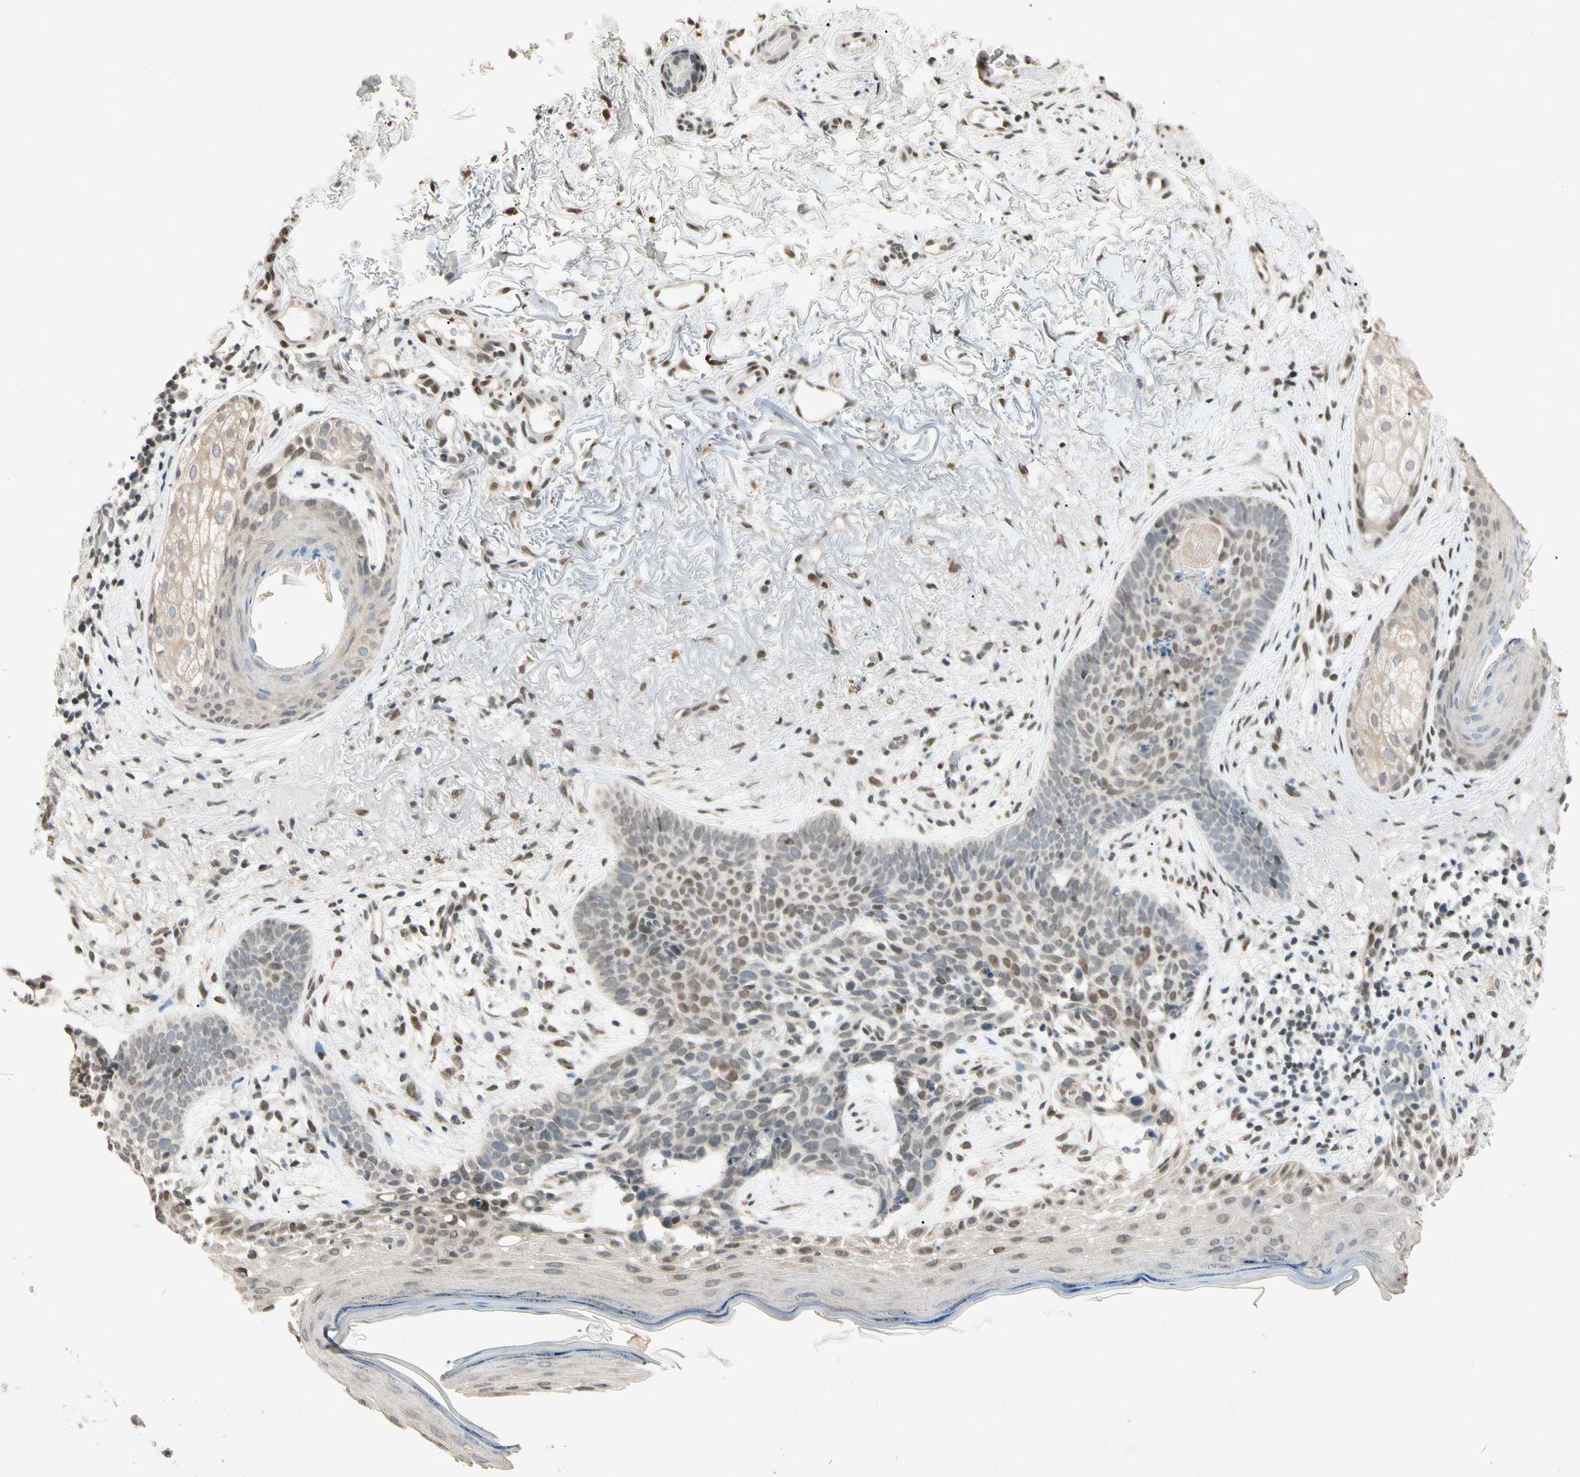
{"staining": {"intensity": "moderate", "quantity": "25%-75%", "location": "nuclear"}, "tissue": "skin cancer", "cell_type": "Tumor cells", "image_type": "cancer", "snomed": [{"axis": "morphology", "description": "Normal tissue, NOS"}, {"axis": "morphology", "description": "Basal cell carcinoma"}, {"axis": "topography", "description": "Skin"}], "caption": "Basal cell carcinoma (skin) stained with IHC reveals moderate nuclear positivity in approximately 25%-75% of tumor cells. Using DAB (brown) and hematoxylin (blue) stains, captured at high magnification using brightfield microscopy.", "gene": "ZBTB4", "patient": {"sex": "female", "age": 70}}